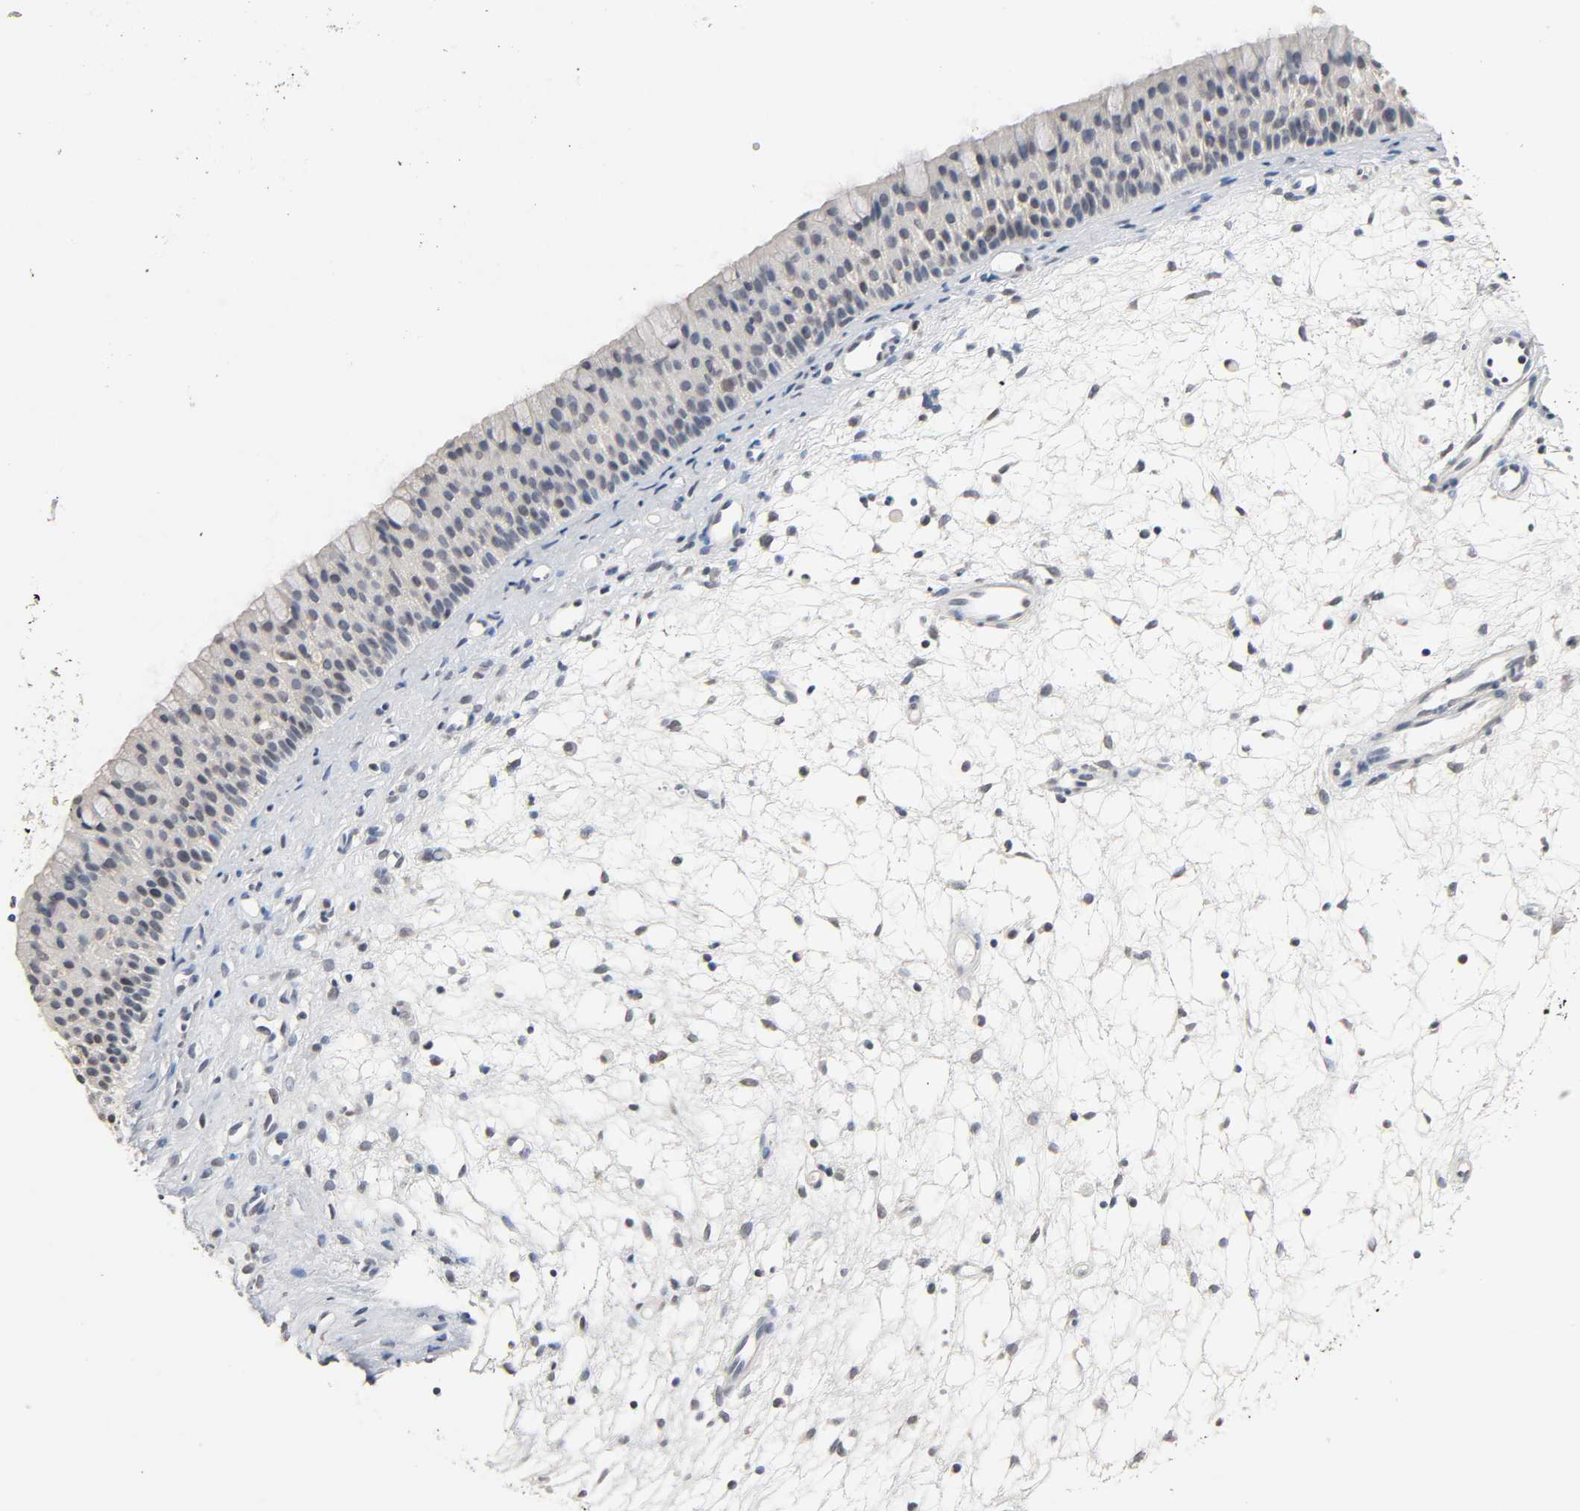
{"staining": {"intensity": "weak", "quantity": "<25%", "location": "nuclear"}, "tissue": "nasopharynx", "cell_type": "Respiratory epithelial cells", "image_type": "normal", "snomed": [{"axis": "morphology", "description": "Normal tissue, NOS"}, {"axis": "topography", "description": "Nasopharynx"}], "caption": "Protein analysis of normal nasopharynx exhibits no significant expression in respiratory epithelial cells. The staining is performed using DAB brown chromogen with nuclei counter-stained in using hematoxylin.", "gene": "MAPKAPK5", "patient": {"sex": "female", "age": 54}}